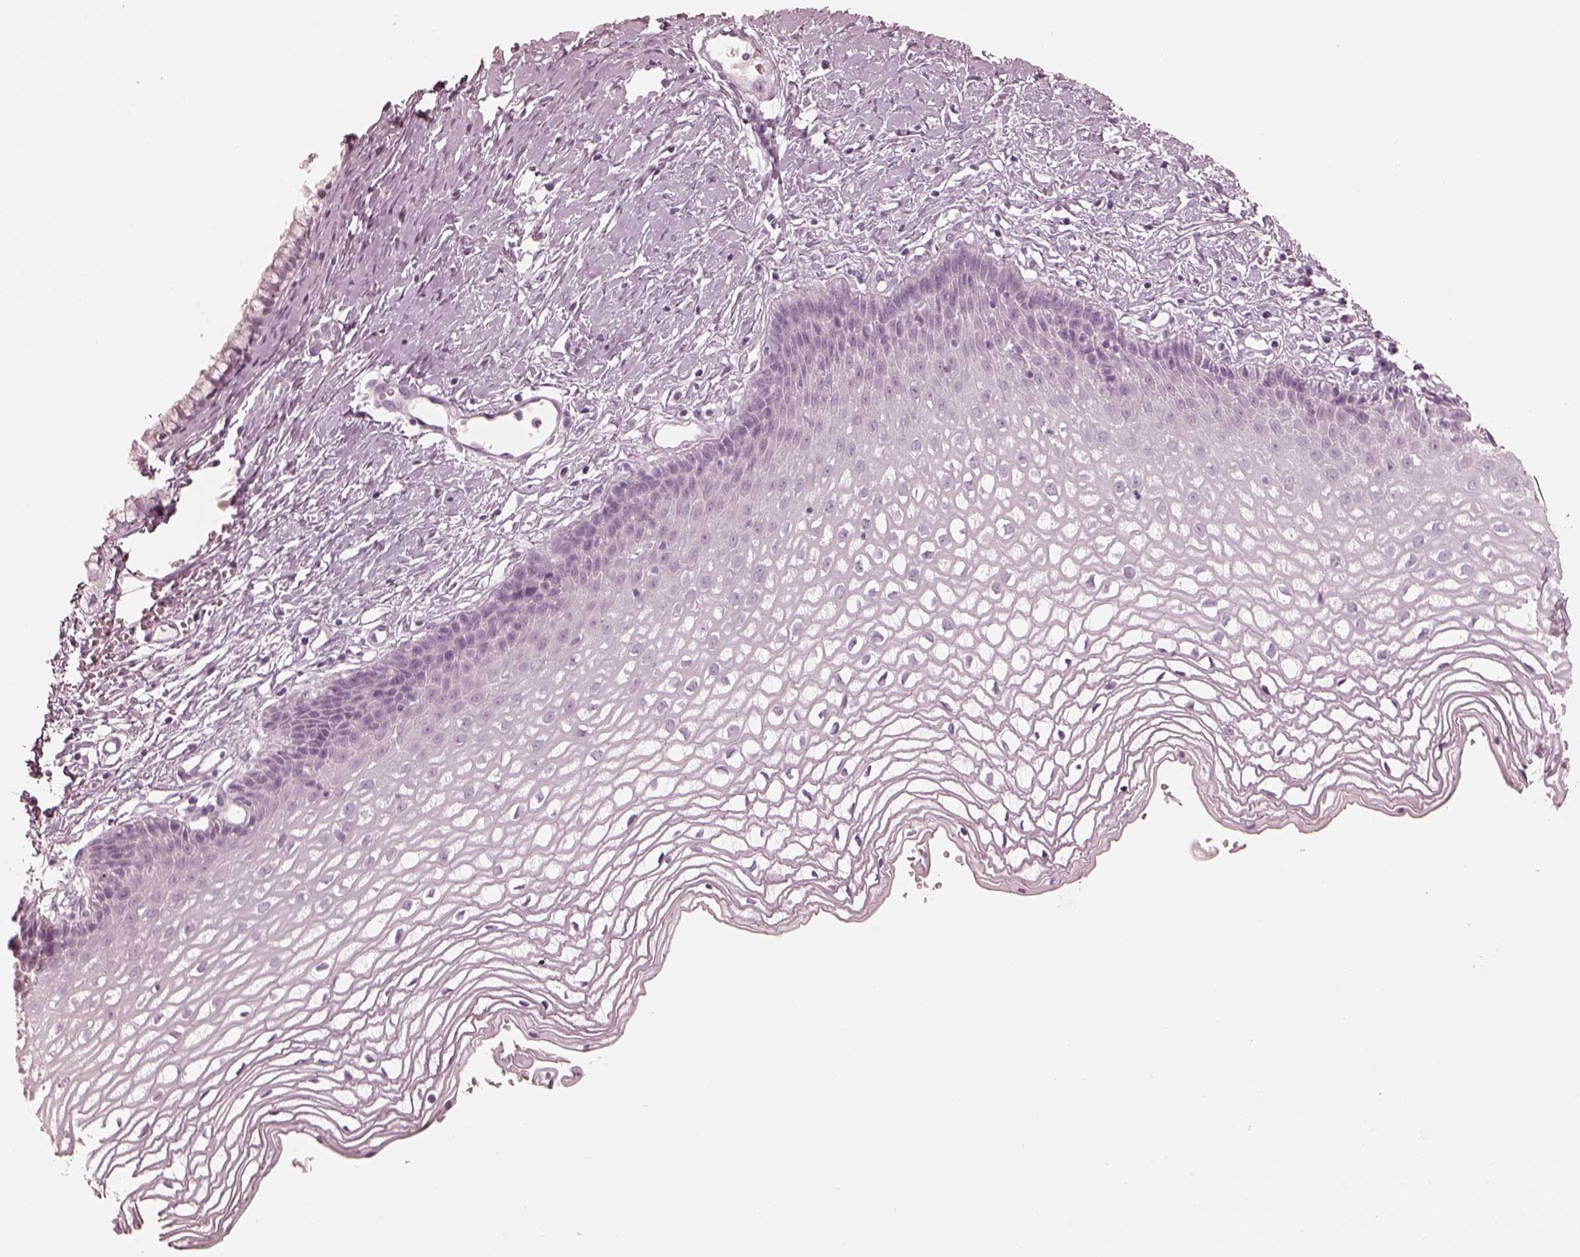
{"staining": {"intensity": "negative", "quantity": "none", "location": "none"}, "tissue": "cervix", "cell_type": "Glandular cells", "image_type": "normal", "snomed": [{"axis": "morphology", "description": "Normal tissue, NOS"}, {"axis": "topography", "description": "Cervix"}], "caption": "An IHC histopathology image of normal cervix is shown. There is no staining in glandular cells of cervix. (DAB (3,3'-diaminobenzidine) immunohistochemistry (IHC) with hematoxylin counter stain).", "gene": "CALR3", "patient": {"sex": "female", "age": 40}}